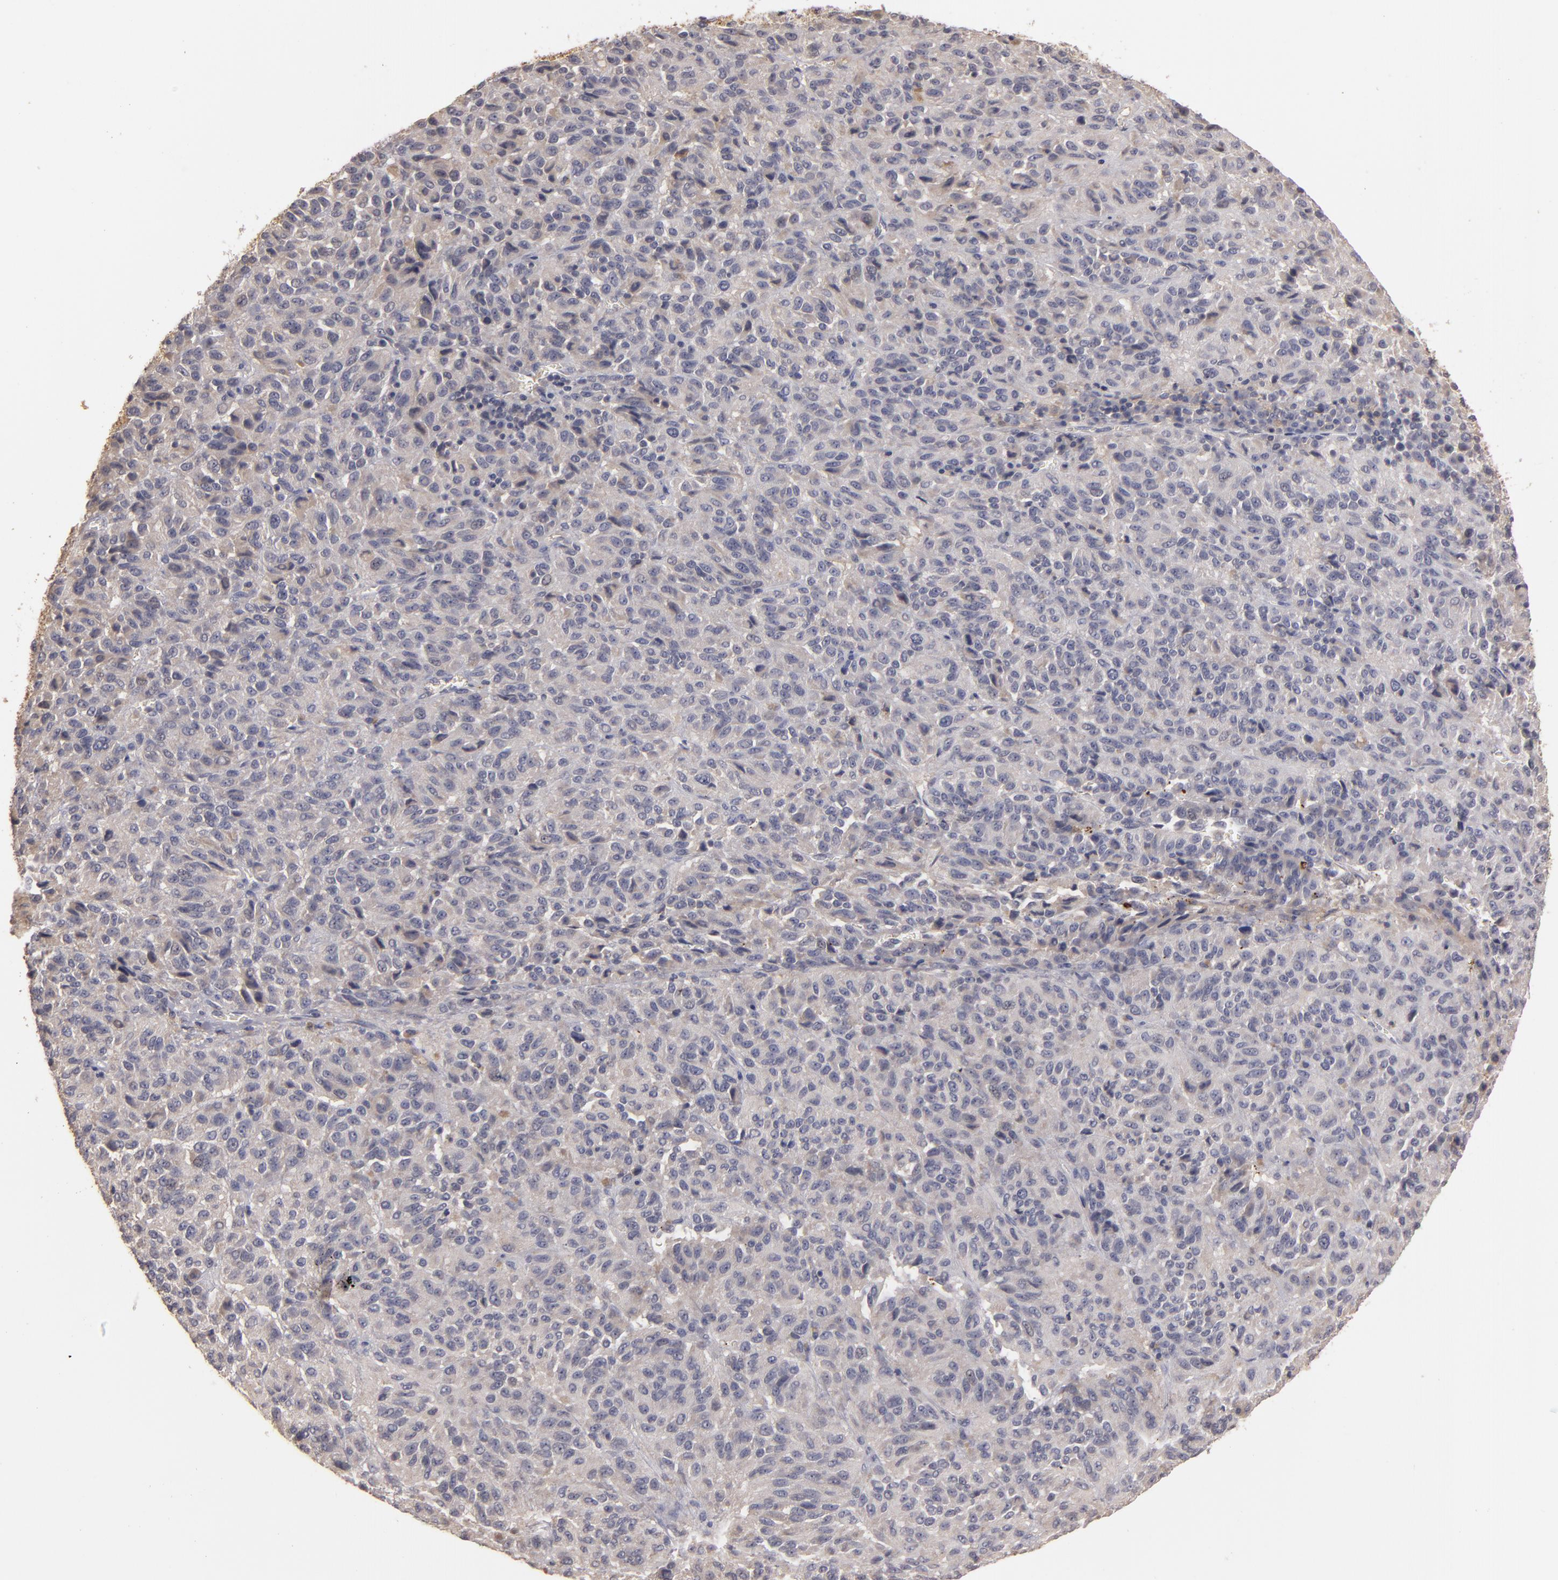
{"staining": {"intensity": "negative", "quantity": "none", "location": "none"}, "tissue": "melanoma", "cell_type": "Tumor cells", "image_type": "cancer", "snomed": [{"axis": "morphology", "description": "Malignant melanoma, Metastatic site"}, {"axis": "topography", "description": "Lung"}], "caption": "Melanoma stained for a protein using immunohistochemistry (IHC) displays no positivity tumor cells.", "gene": "MBL2", "patient": {"sex": "male", "age": 64}}